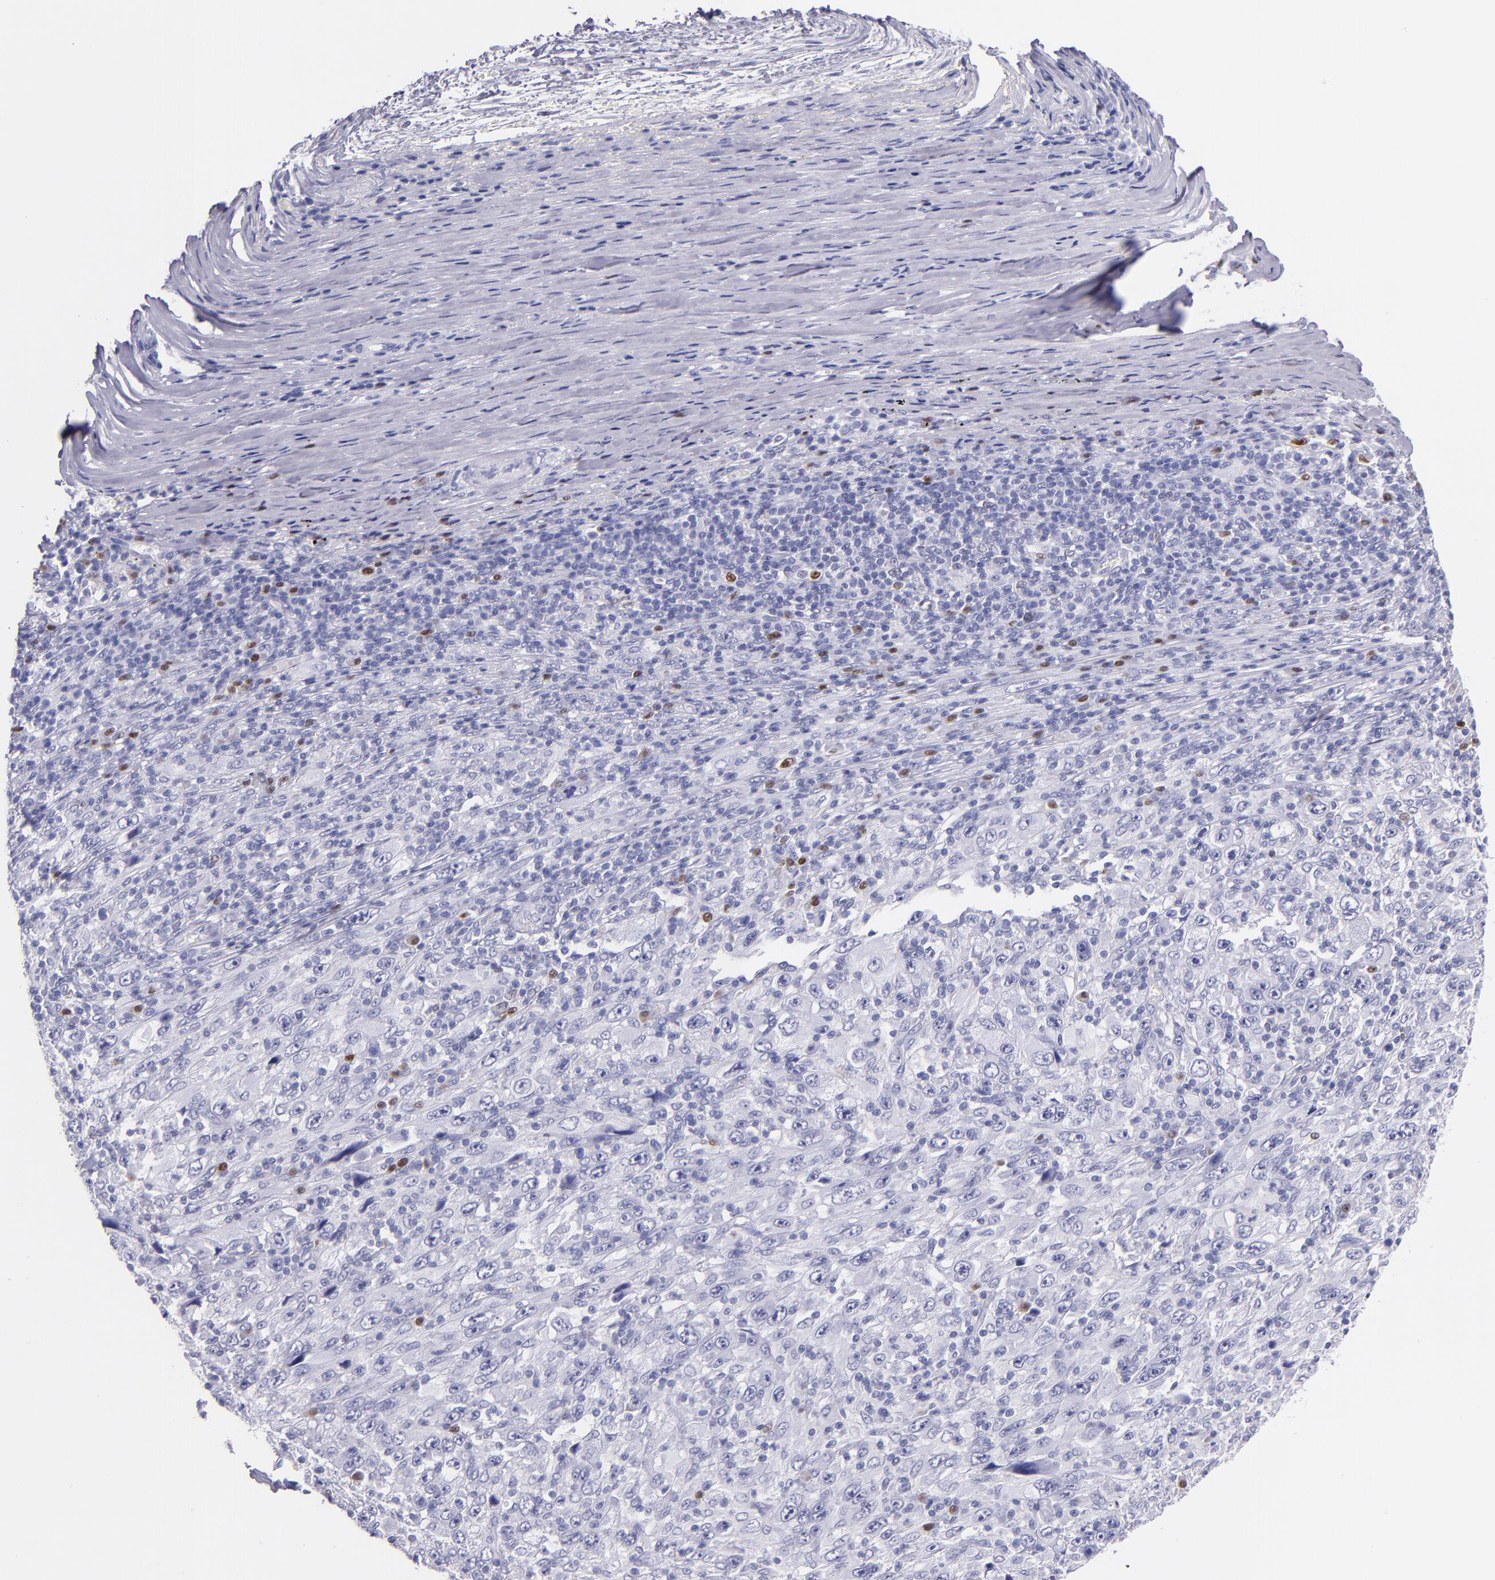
{"staining": {"intensity": "negative", "quantity": "none", "location": "none"}, "tissue": "melanoma", "cell_type": "Tumor cells", "image_type": "cancer", "snomed": [{"axis": "morphology", "description": "Malignant melanoma, Metastatic site"}, {"axis": "topography", "description": "Skin"}], "caption": "The micrograph shows no significant expression in tumor cells of melanoma.", "gene": "IRF4", "patient": {"sex": "female", "age": 56}}